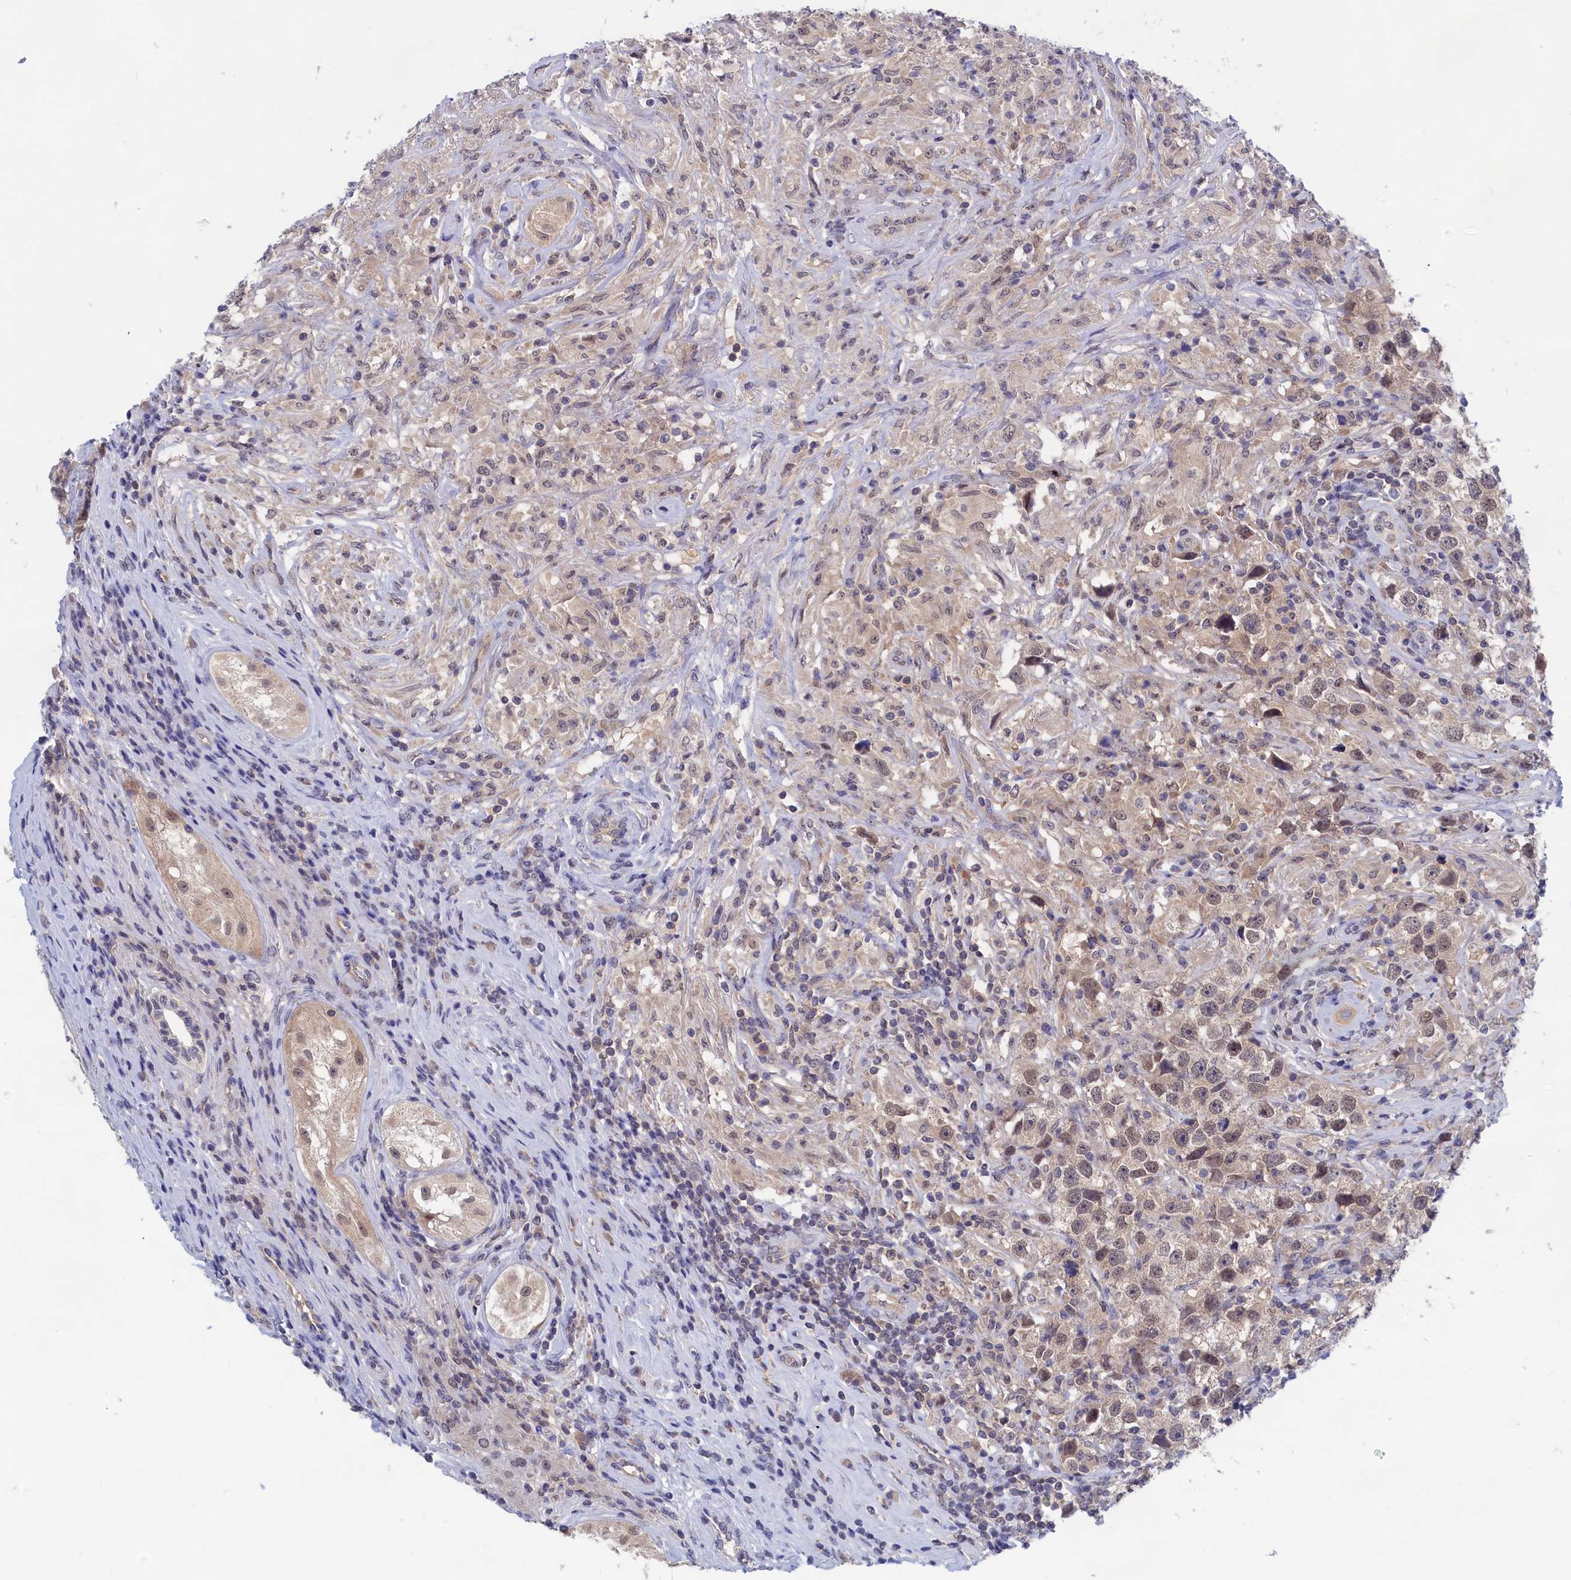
{"staining": {"intensity": "weak", "quantity": "25%-75%", "location": "nuclear"}, "tissue": "testis cancer", "cell_type": "Tumor cells", "image_type": "cancer", "snomed": [{"axis": "morphology", "description": "Seminoma, NOS"}, {"axis": "topography", "description": "Testis"}], "caption": "Human testis cancer stained with a protein marker exhibits weak staining in tumor cells.", "gene": "PGP", "patient": {"sex": "male", "age": 49}}